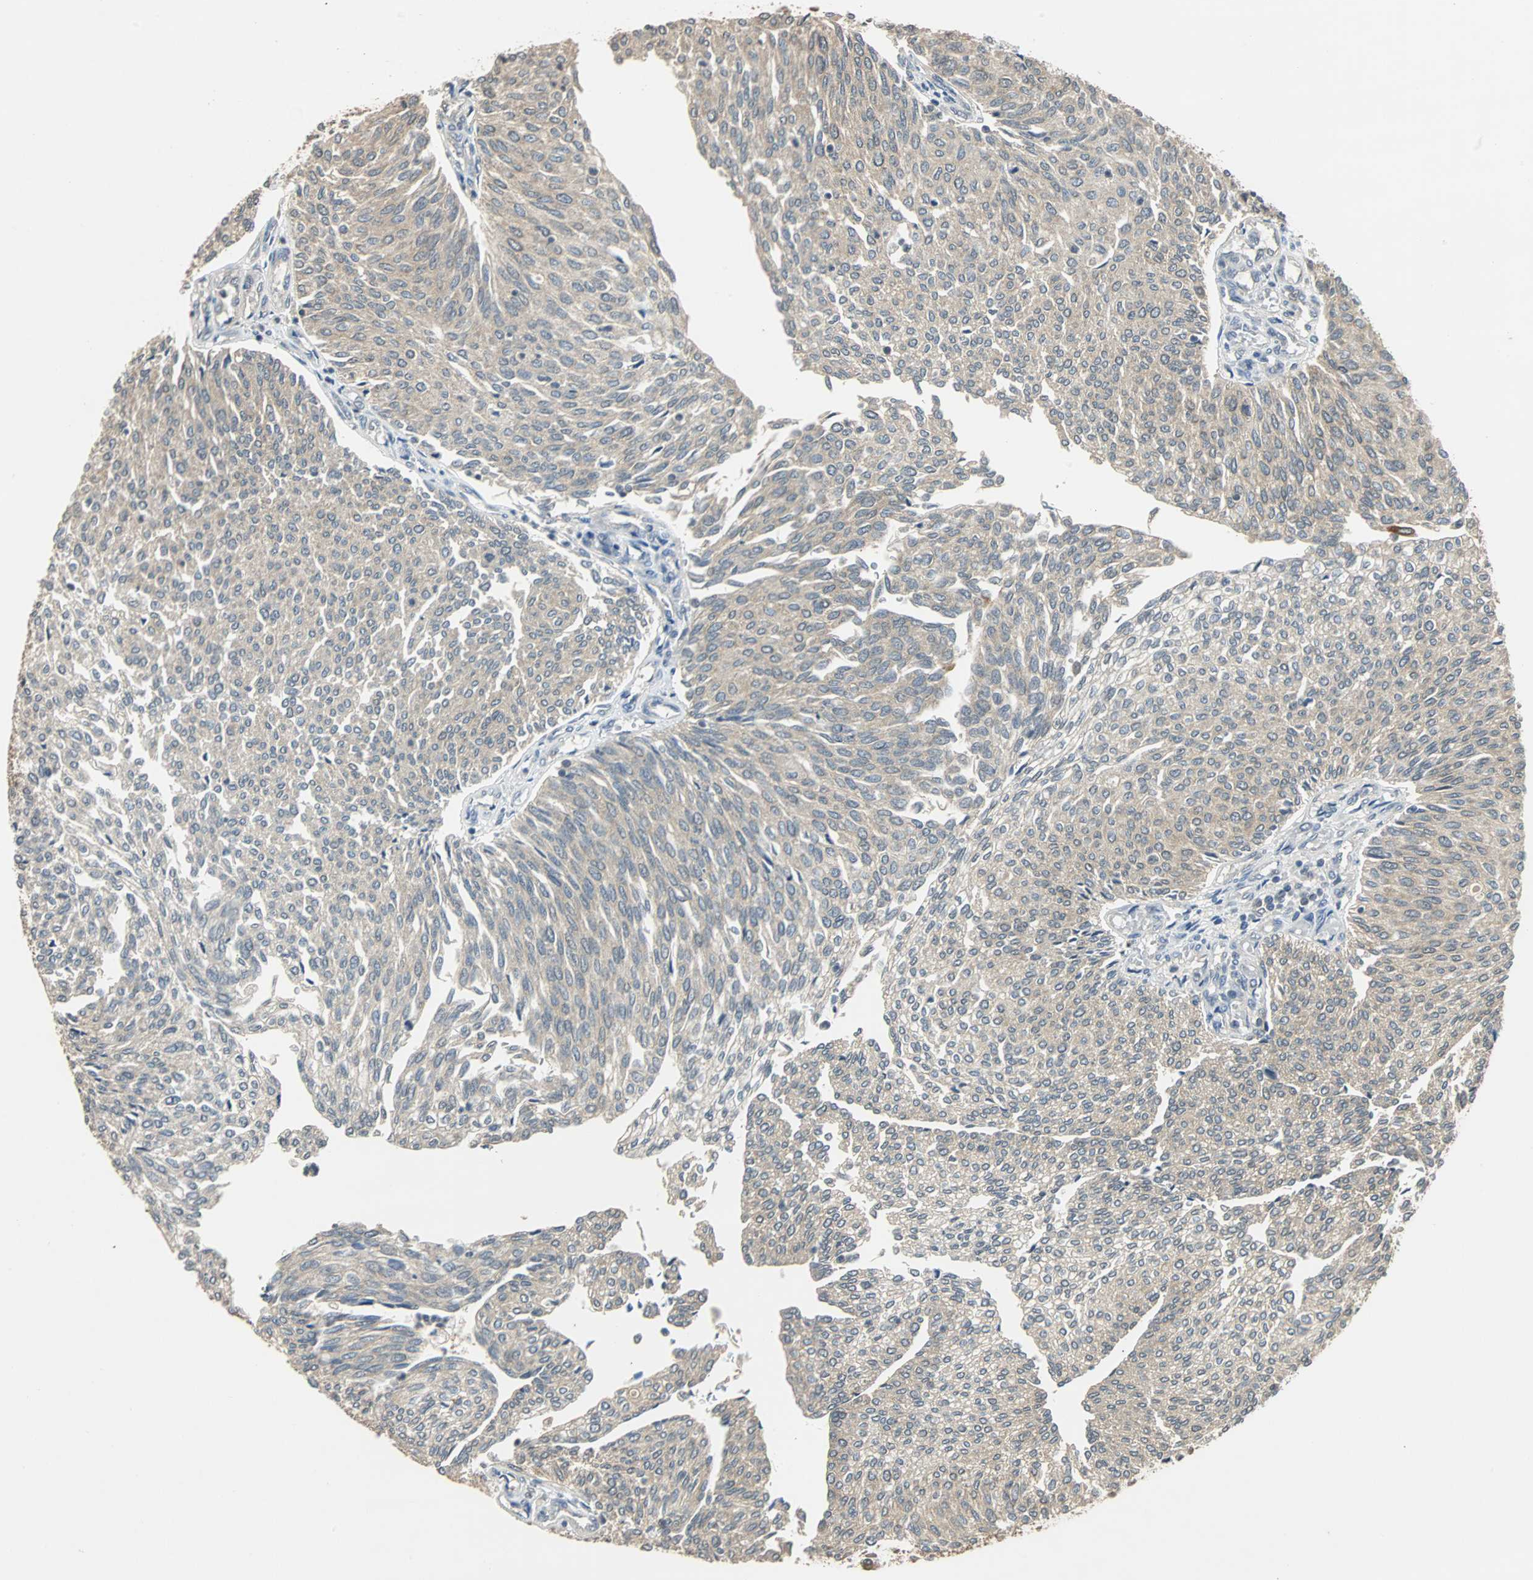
{"staining": {"intensity": "weak", "quantity": "25%-75%", "location": "cytoplasmic/membranous"}, "tissue": "urothelial cancer", "cell_type": "Tumor cells", "image_type": "cancer", "snomed": [{"axis": "morphology", "description": "Urothelial carcinoma, Low grade"}, {"axis": "topography", "description": "Urinary bladder"}], "caption": "Weak cytoplasmic/membranous protein positivity is present in about 25%-75% of tumor cells in low-grade urothelial carcinoma.", "gene": "ABHD2", "patient": {"sex": "female", "age": 79}}